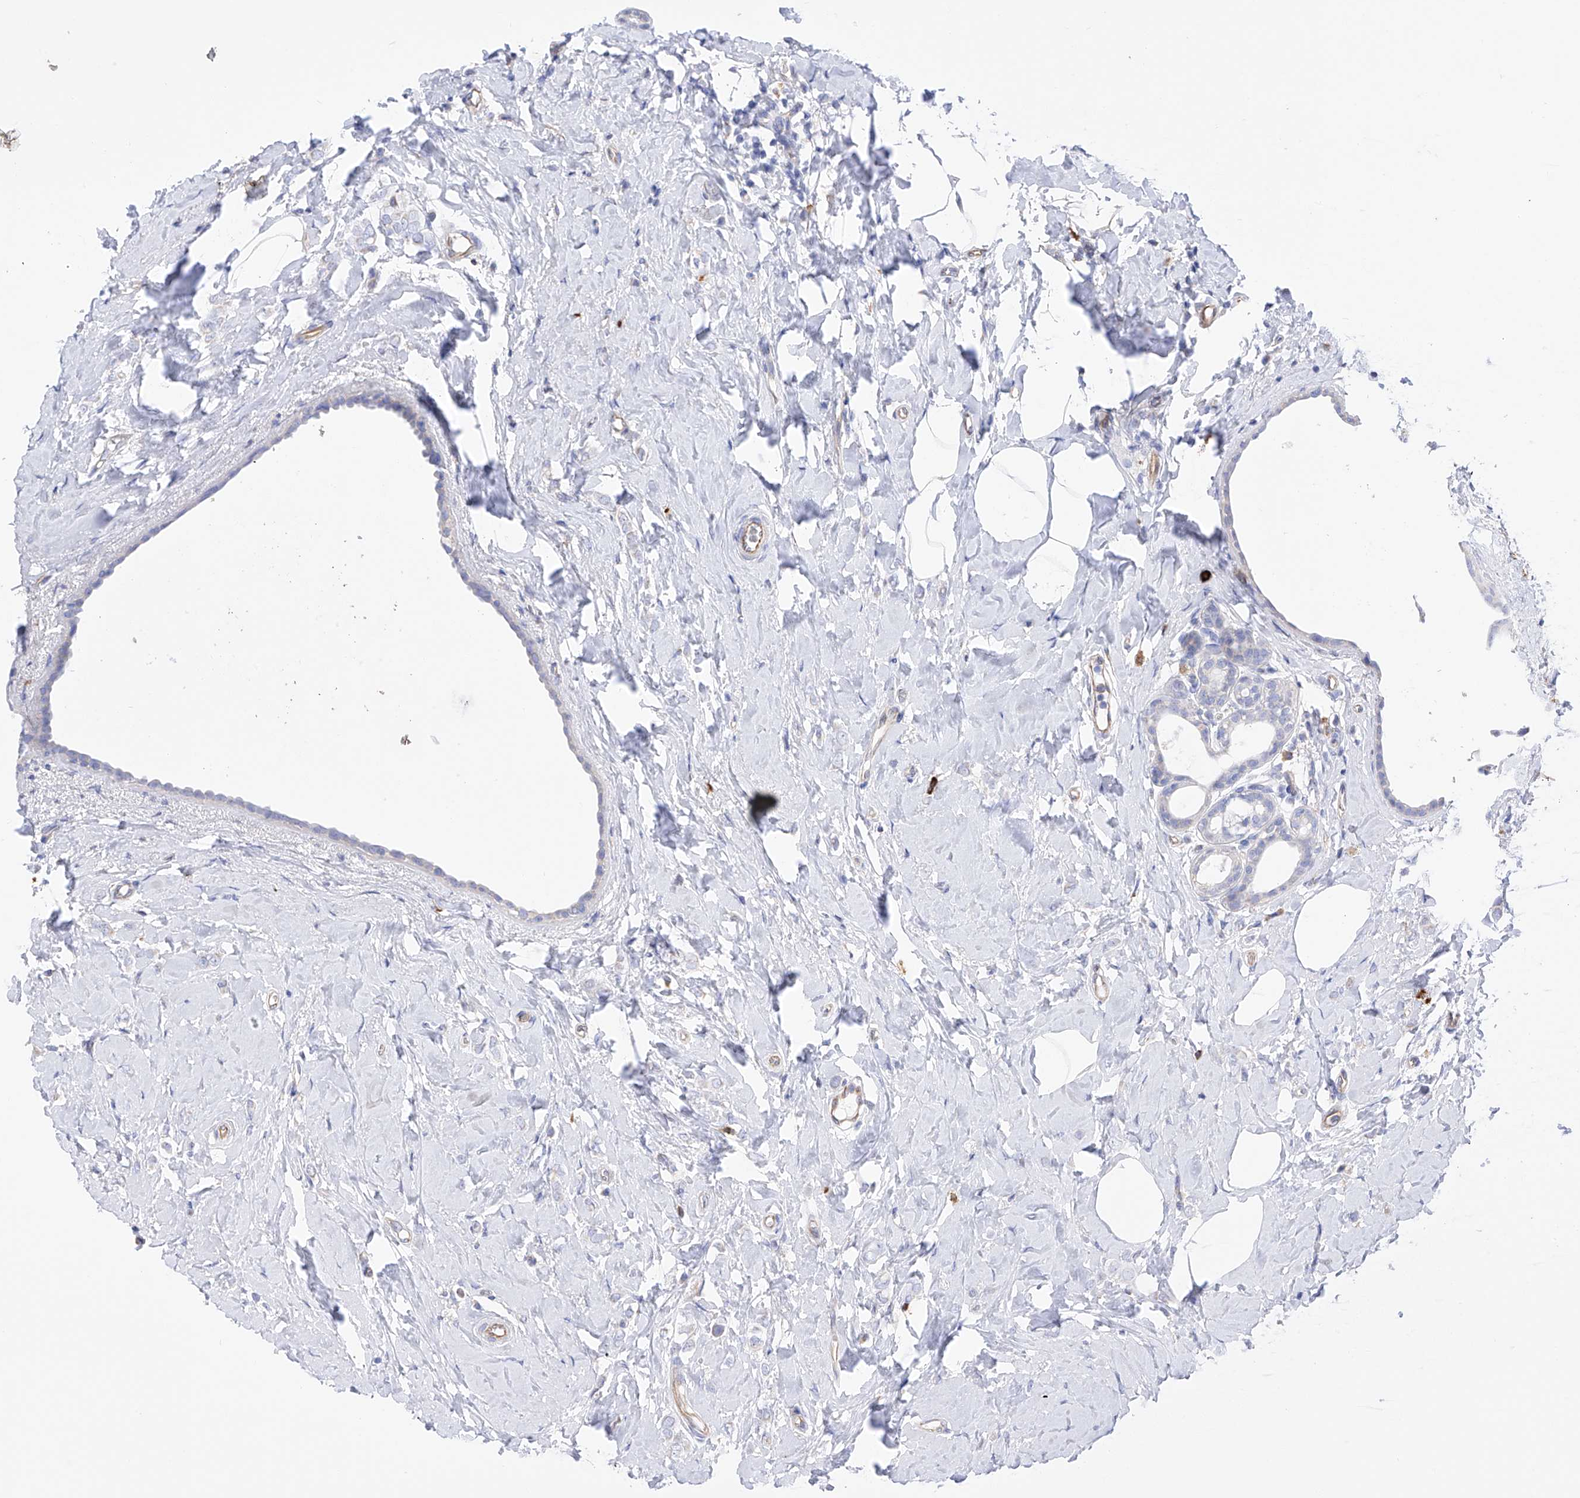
{"staining": {"intensity": "negative", "quantity": "none", "location": "none"}, "tissue": "breast cancer", "cell_type": "Tumor cells", "image_type": "cancer", "snomed": [{"axis": "morphology", "description": "Lobular carcinoma"}, {"axis": "topography", "description": "Breast"}], "caption": "The photomicrograph demonstrates no staining of tumor cells in breast cancer.", "gene": "FLG", "patient": {"sex": "female", "age": 47}}